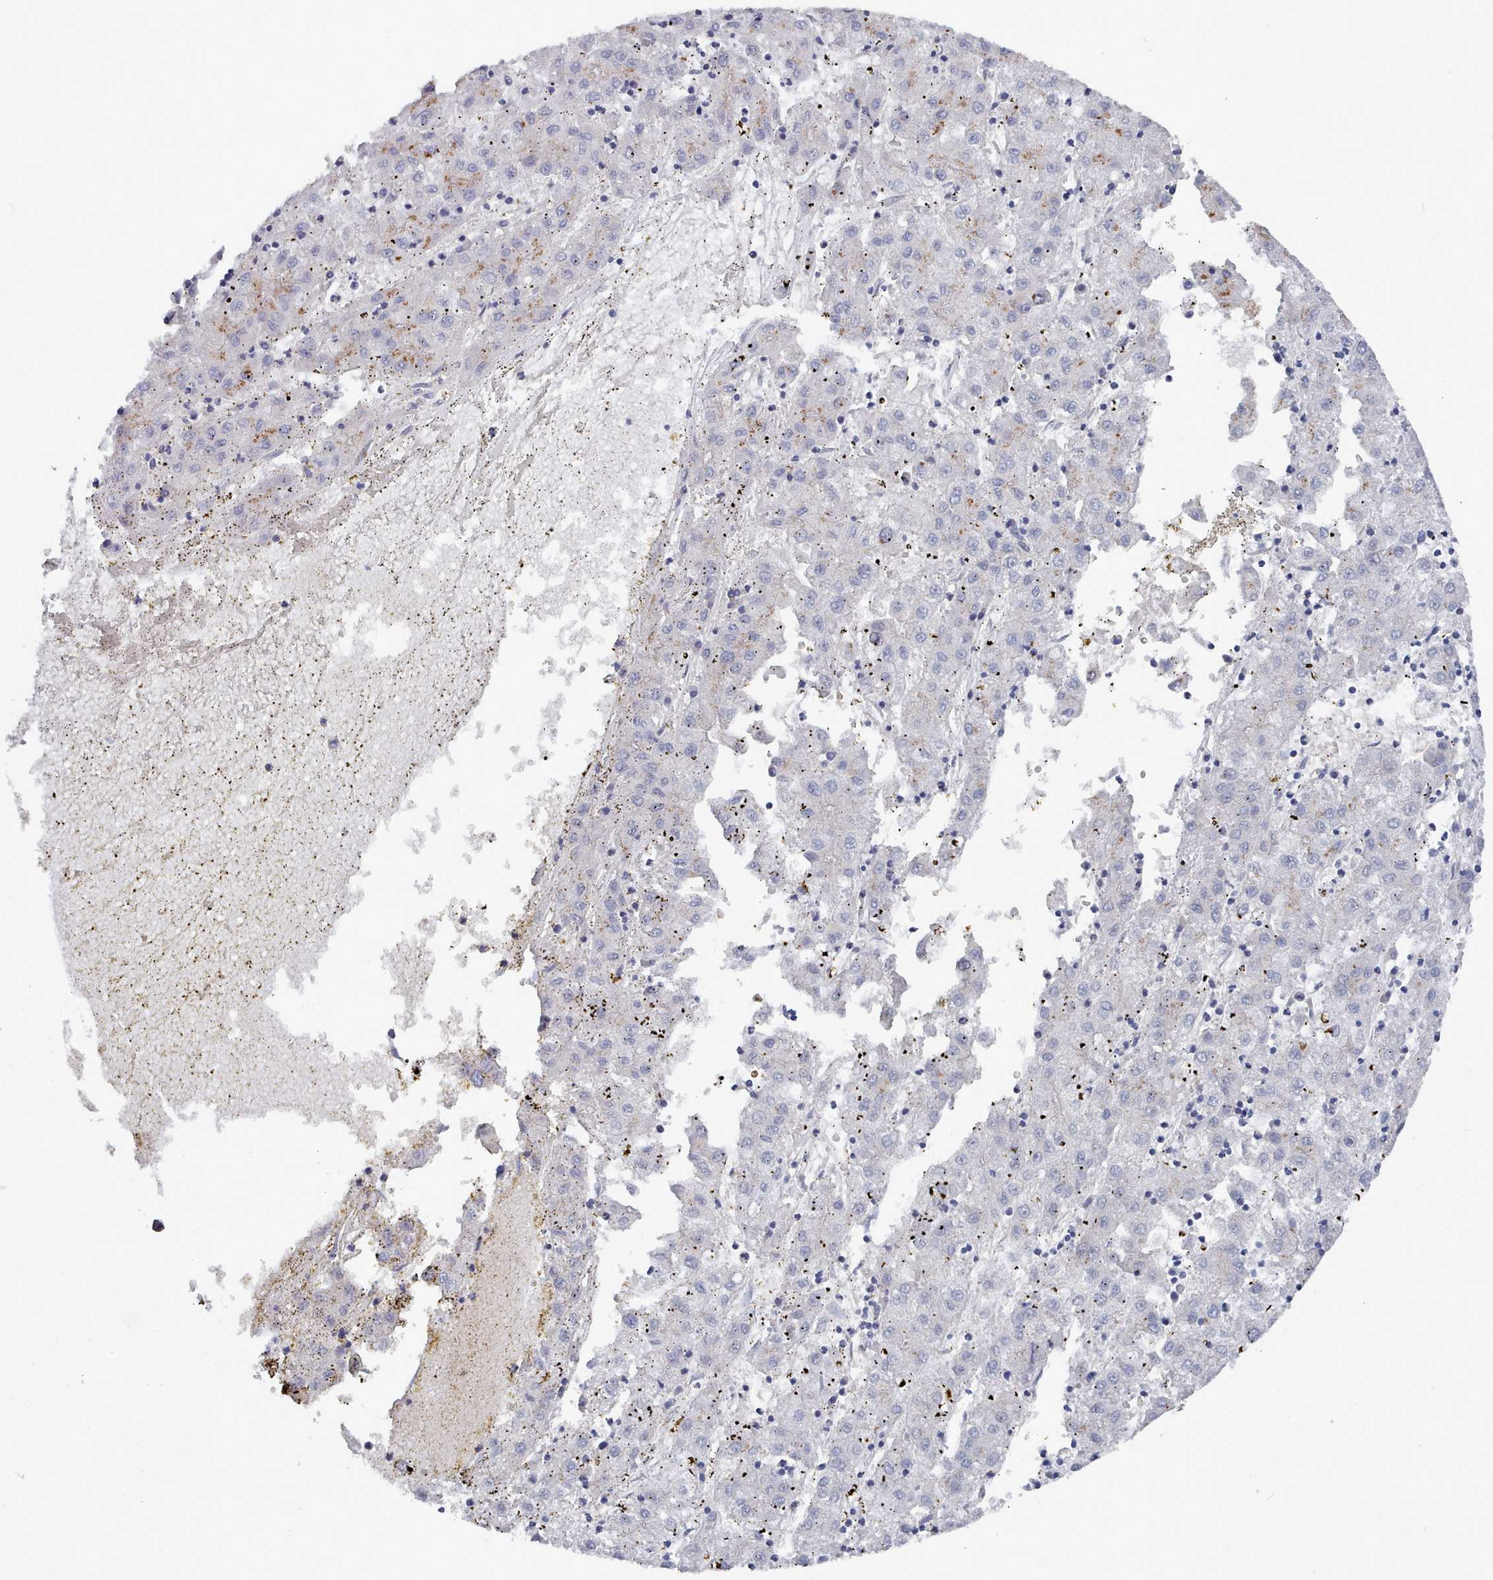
{"staining": {"intensity": "moderate", "quantity": "<25%", "location": "cytoplasmic/membranous"}, "tissue": "liver cancer", "cell_type": "Tumor cells", "image_type": "cancer", "snomed": [{"axis": "morphology", "description": "Carcinoma, Hepatocellular, NOS"}, {"axis": "topography", "description": "Liver"}], "caption": "High-magnification brightfield microscopy of liver cancer stained with DAB (3,3'-diaminobenzidine) (brown) and counterstained with hematoxylin (blue). tumor cells exhibit moderate cytoplasmic/membranous expression is present in about<25% of cells.", "gene": "PDE4C", "patient": {"sex": "male", "age": 72}}